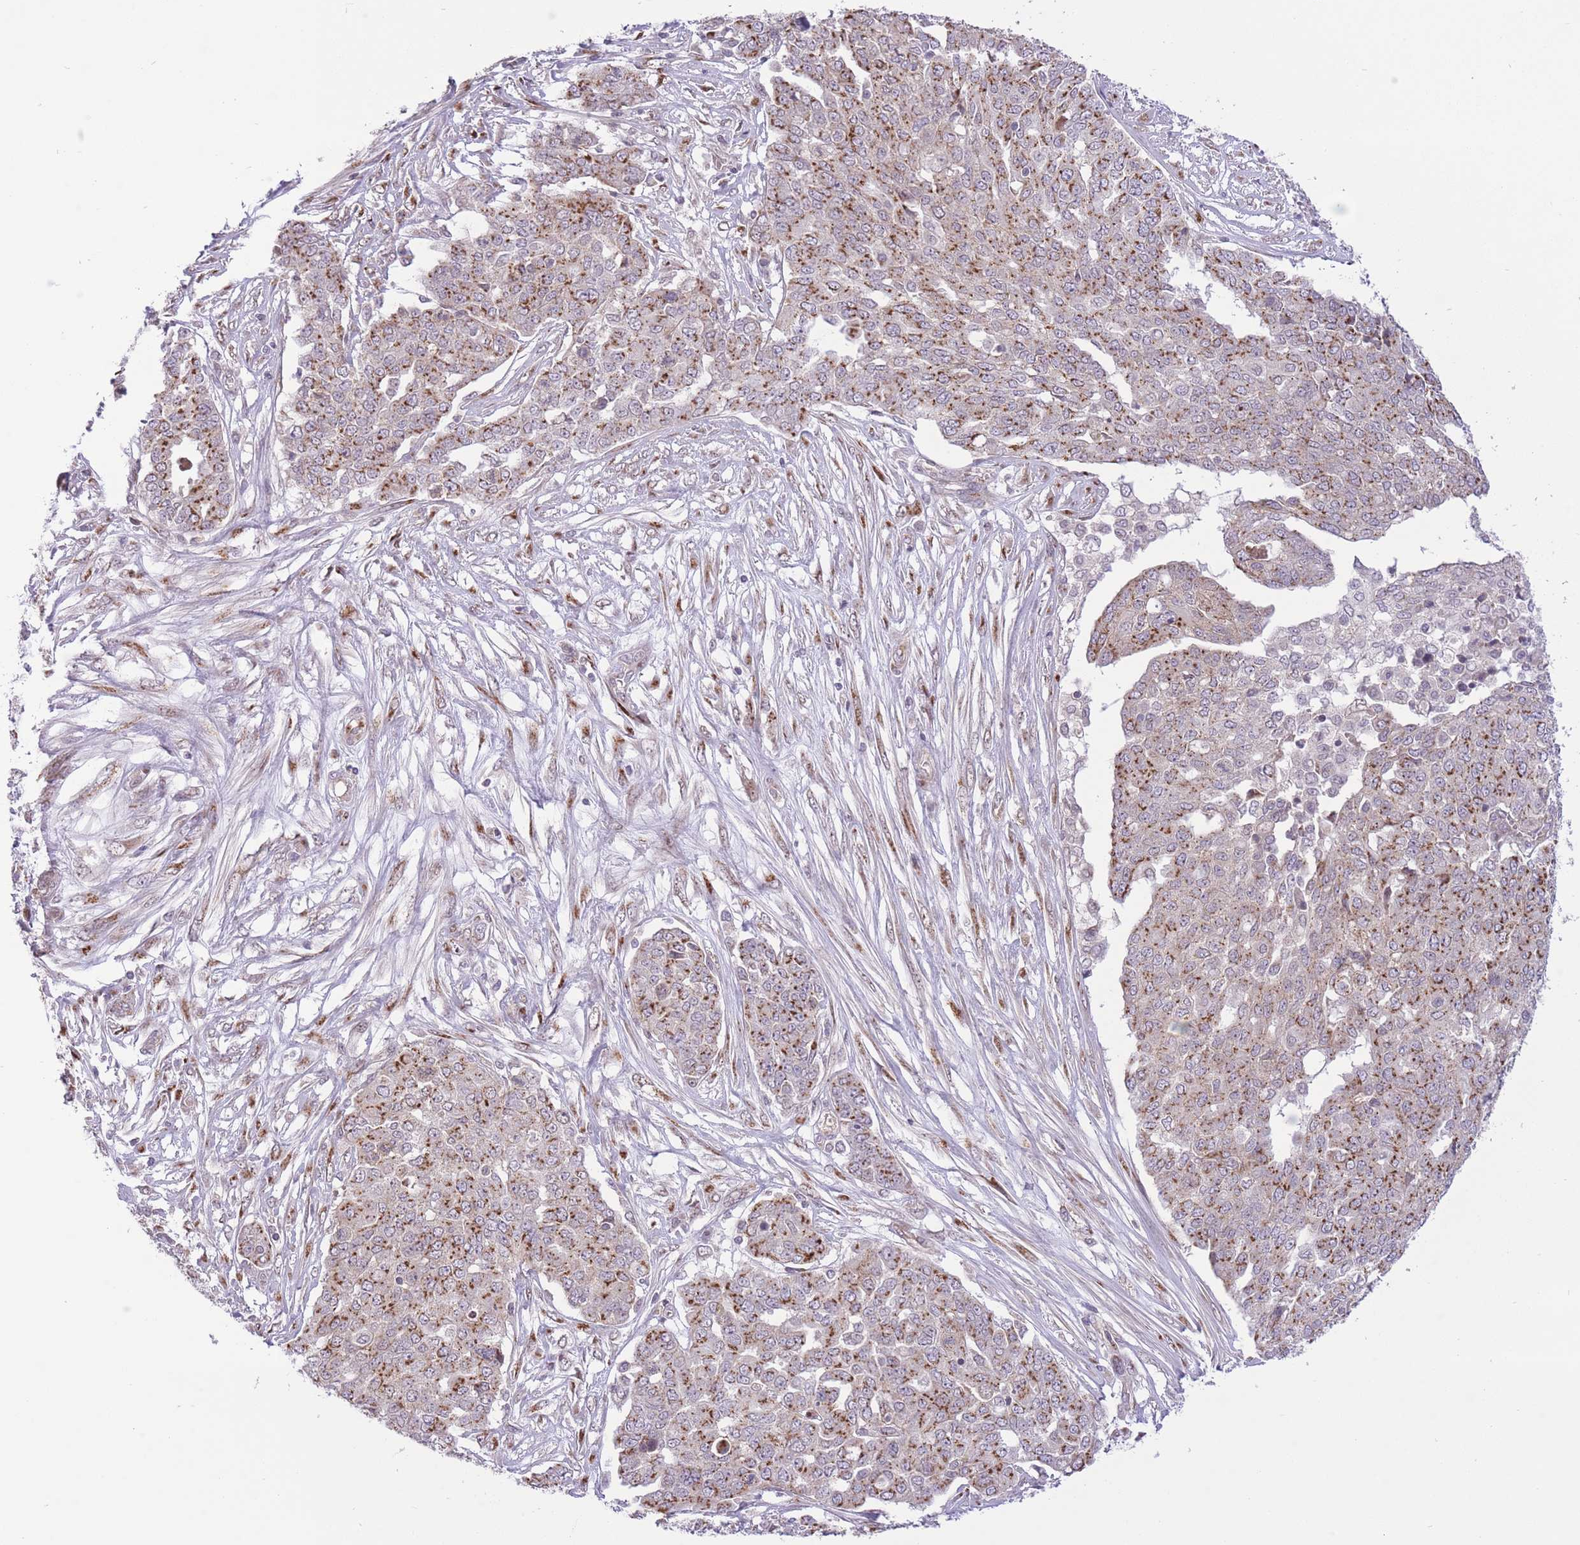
{"staining": {"intensity": "strong", "quantity": ">75%", "location": "cytoplasmic/membranous"}, "tissue": "ovarian cancer", "cell_type": "Tumor cells", "image_type": "cancer", "snomed": [{"axis": "morphology", "description": "Cystadenocarcinoma, serous, NOS"}, {"axis": "topography", "description": "Soft tissue"}, {"axis": "topography", "description": "Ovary"}], "caption": "High-power microscopy captured an immunohistochemistry histopathology image of serous cystadenocarcinoma (ovarian), revealing strong cytoplasmic/membranous expression in about >75% of tumor cells. The protein is shown in brown color, while the nuclei are stained blue.", "gene": "ZBED5", "patient": {"sex": "female", "age": 57}}